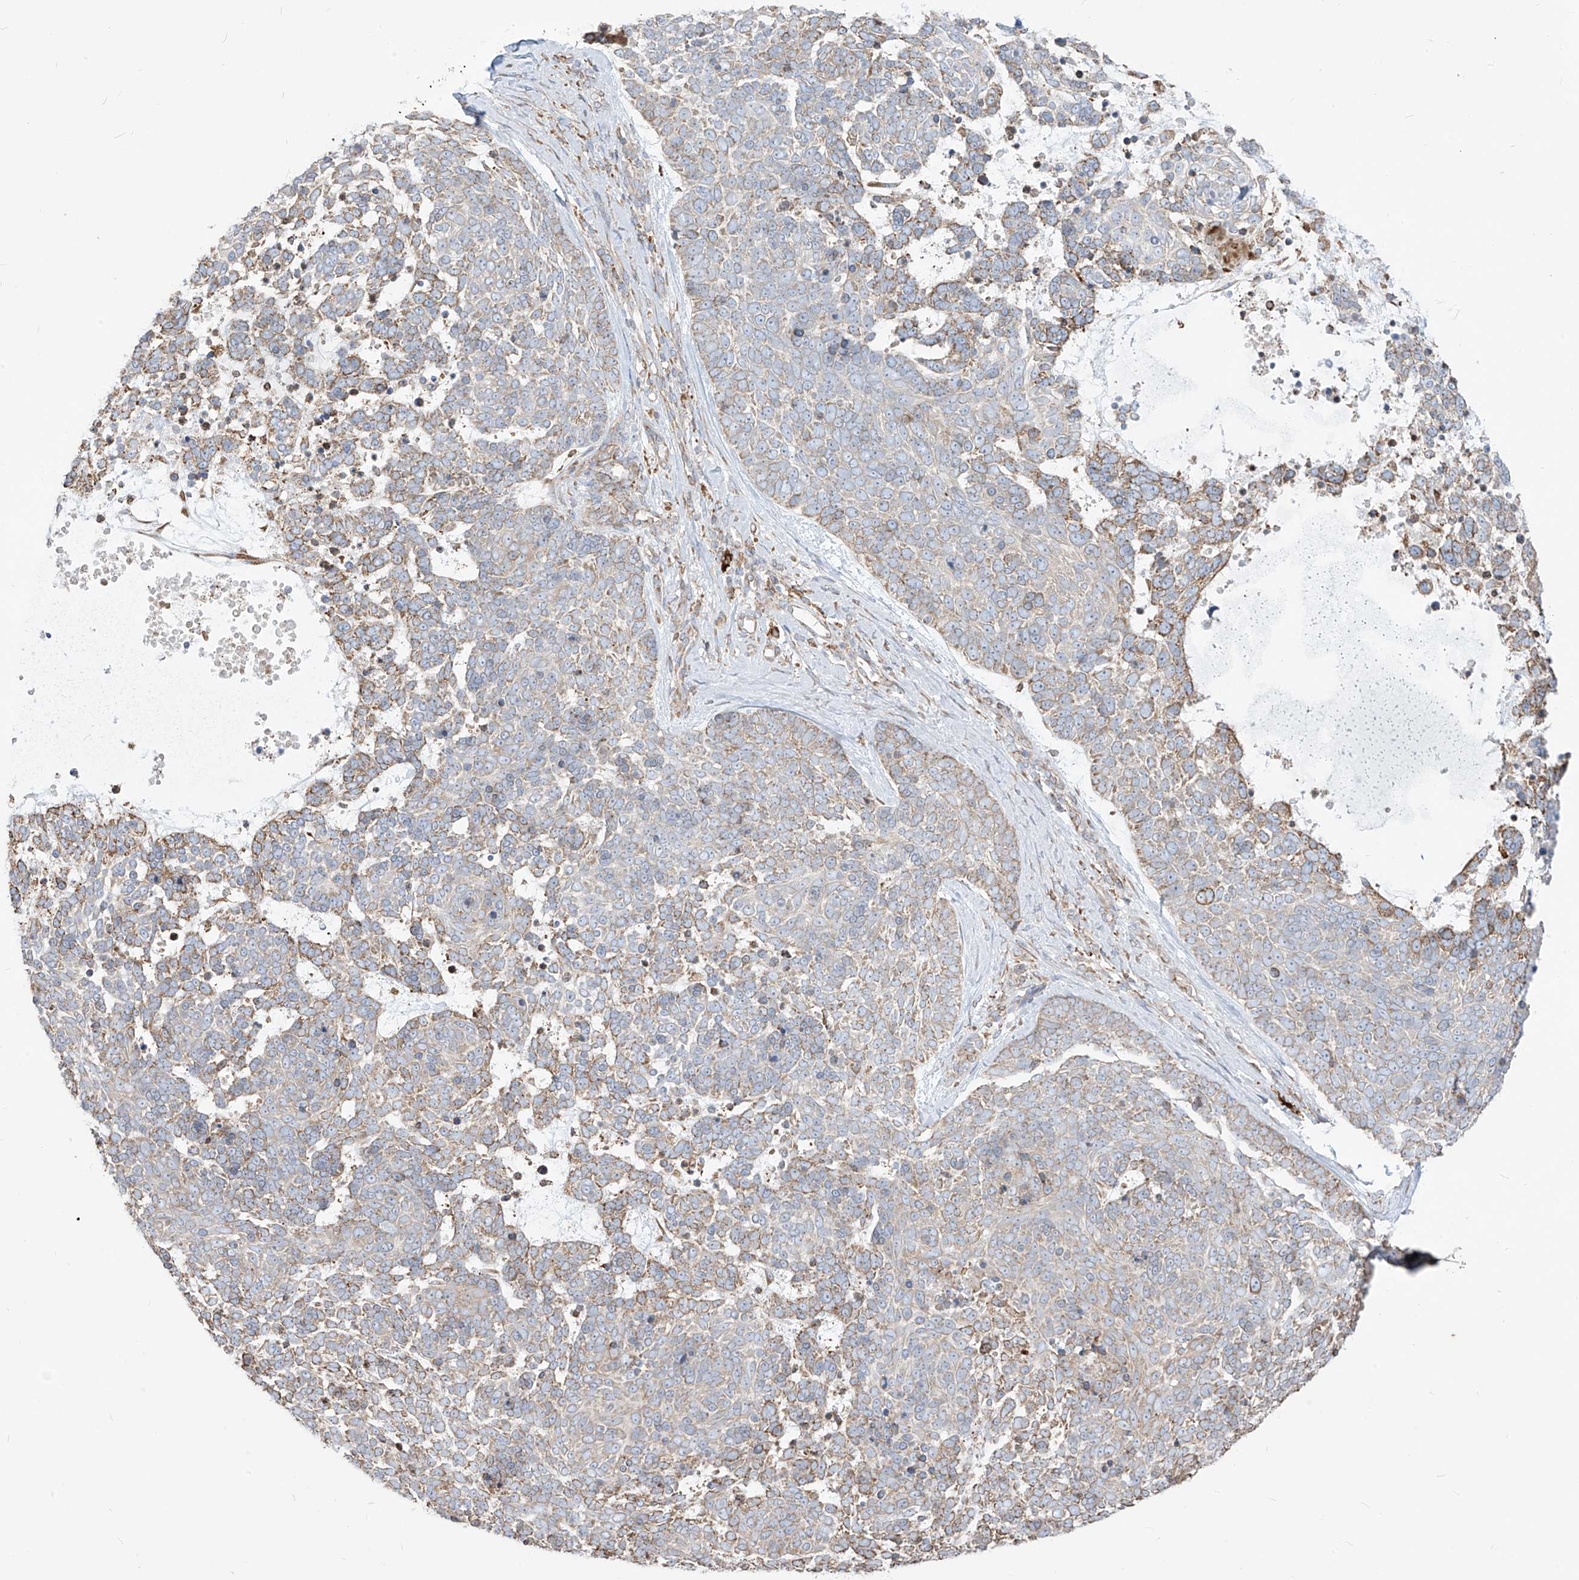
{"staining": {"intensity": "weak", "quantity": "25%-75%", "location": "cytoplasmic/membranous"}, "tissue": "skin cancer", "cell_type": "Tumor cells", "image_type": "cancer", "snomed": [{"axis": "morphology", "description": "Basal cell carcinoma"}, {"axis": "topography", "description": "Skin"}], "caption": "A brown stain shows weak cytoplasmic/membranous expression of a protein in skin cancer tumor cells.", "gene": "PDIA6", "patient": {"sex": "female", "age": 81}}